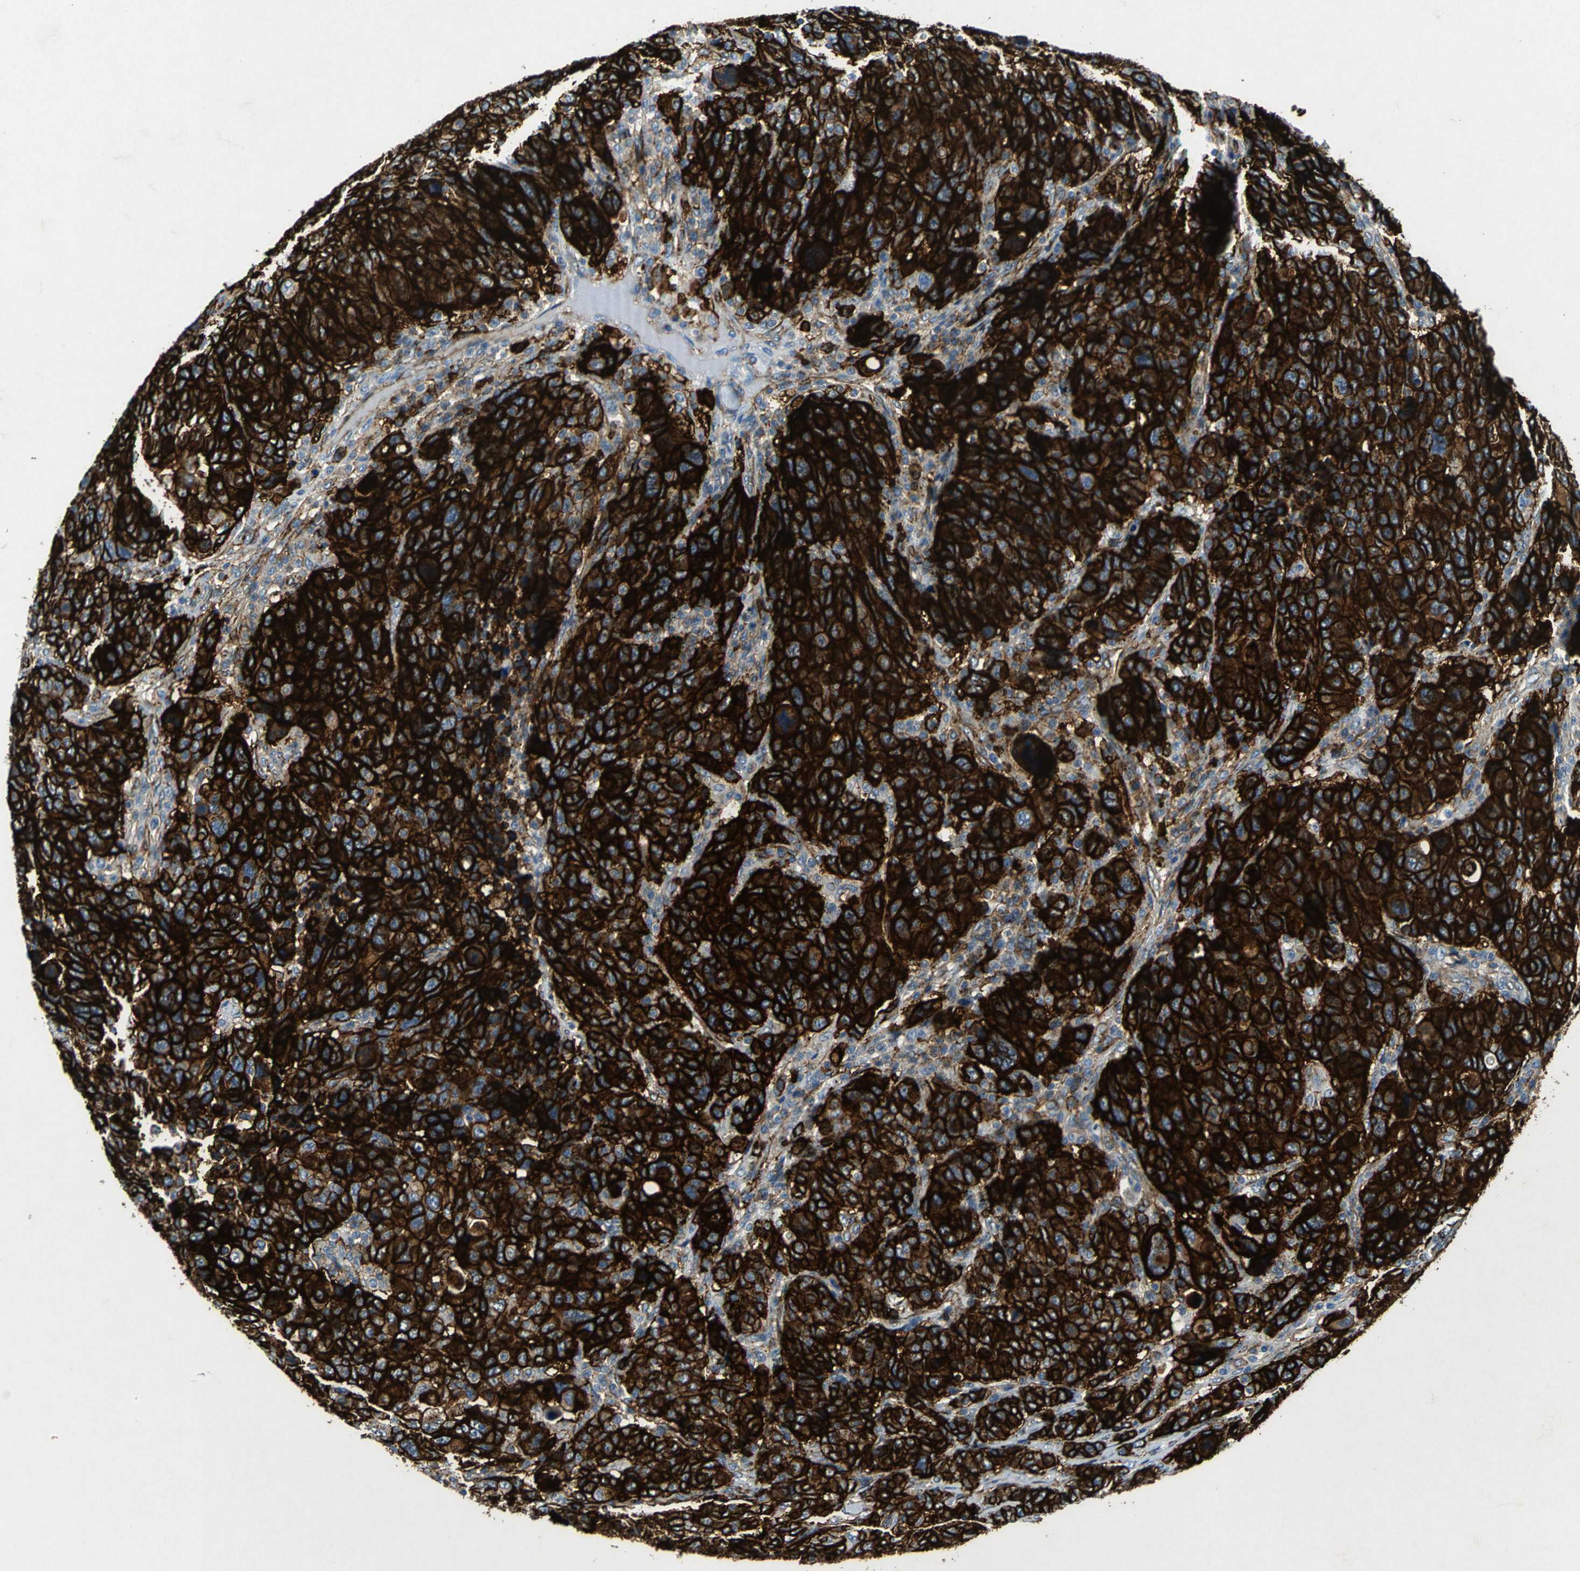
{"staining": {"intensity": "strong", "quantity": ">75%", "location": "cytoplasmic/membranous"}, "tissue": "breast cancer", "cell_type": "Tumor cells", "image_type": "cancer", "snomed": [{"axis": "morphology", "description": "Duct carcinoma"}, {"axis": "topography", "description": "Breast"}], "caption": "Immunohistochemistry (DAB (3,3'-diaminobenzidine)) staining of human invasive ductal carcinoma (breast) exhibits strong cytoplasmic/membranous protein positivity in about >75% of tumor cells. The staining is performed using DAB brown chromogen to label protein expression. The nuclei are counter-stained blue using hematoxylin.", "gene": "RPS13", "patient": {"sex": "female", "age": 37}}